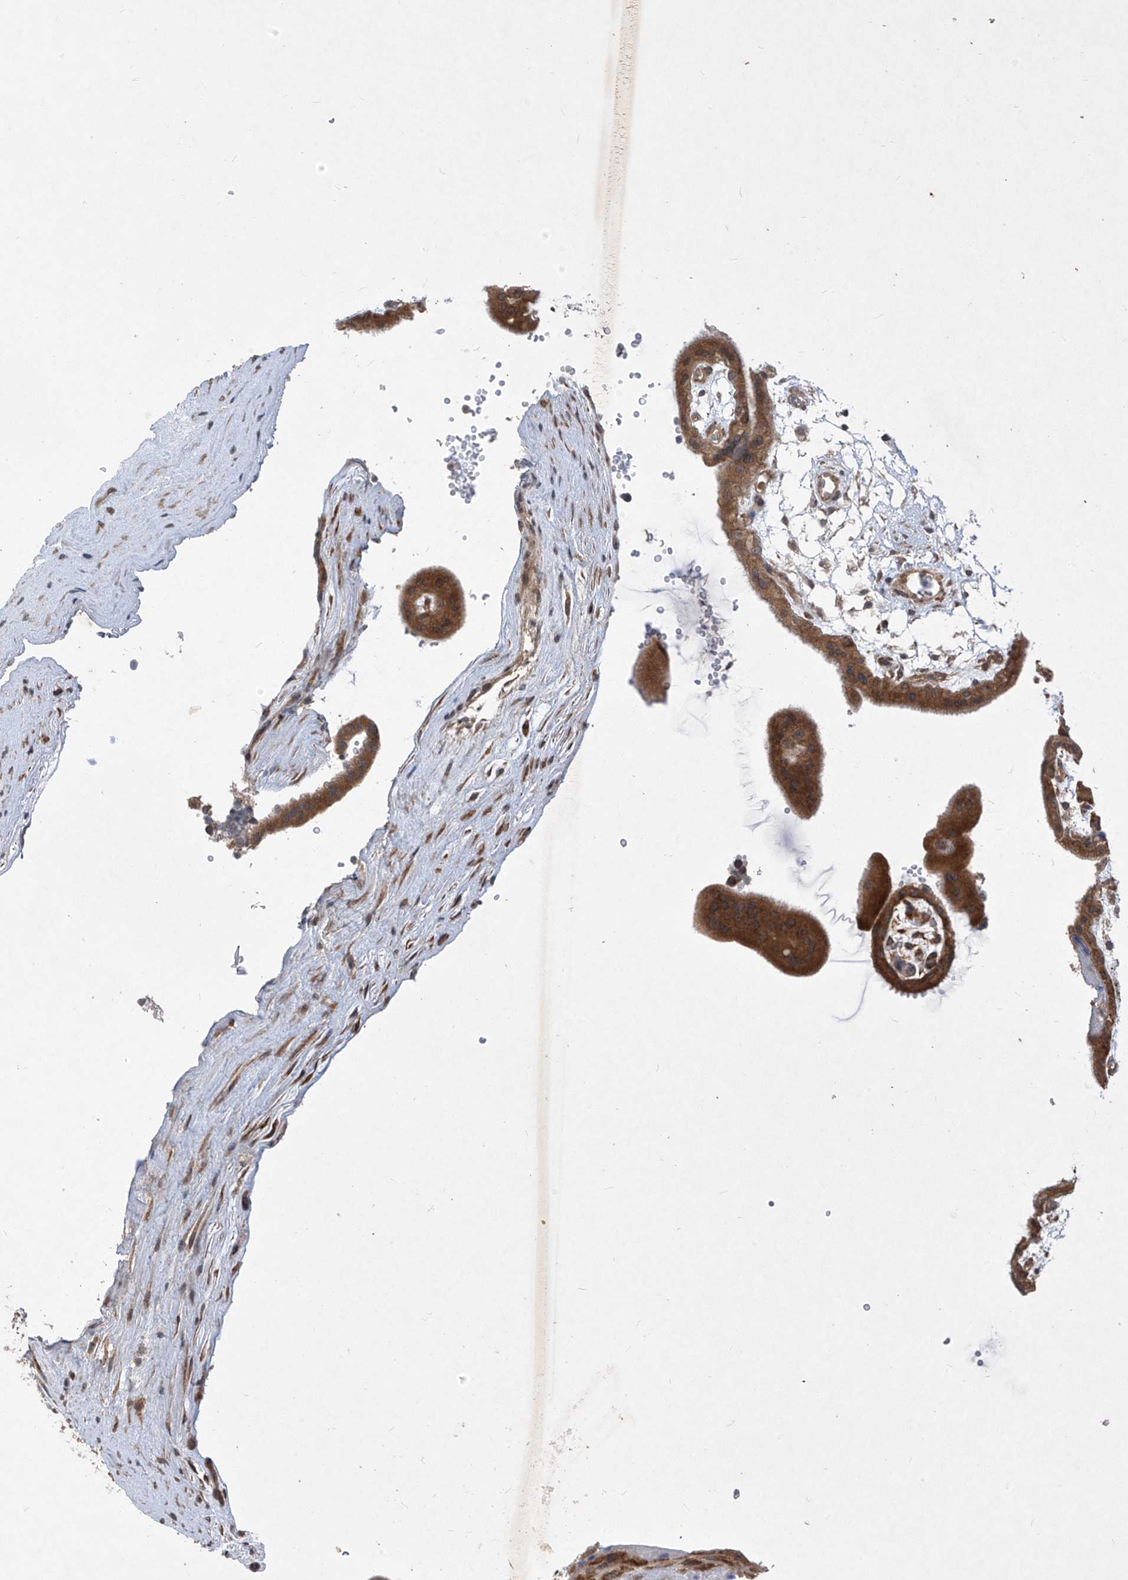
{"staining": {"intensity": "moderate", "quantity": ">75%", "location": "cytoplasmic/membranous"}, "tissue": "placenta", "cell_type": "Decidual cells", "image_type": "normal", "snomed": [{"axis": "morphology", "description": "Normal tissue, NOS"}, {"axis": "topography", "description": "Placenta"}], "caption": "Moderate cytoplasmic/membranous protein staining is appreciated in about >75% of decidual cells in placenta.", "gene": "RPL34", "patient": {"sex": "female", "age": 18}}